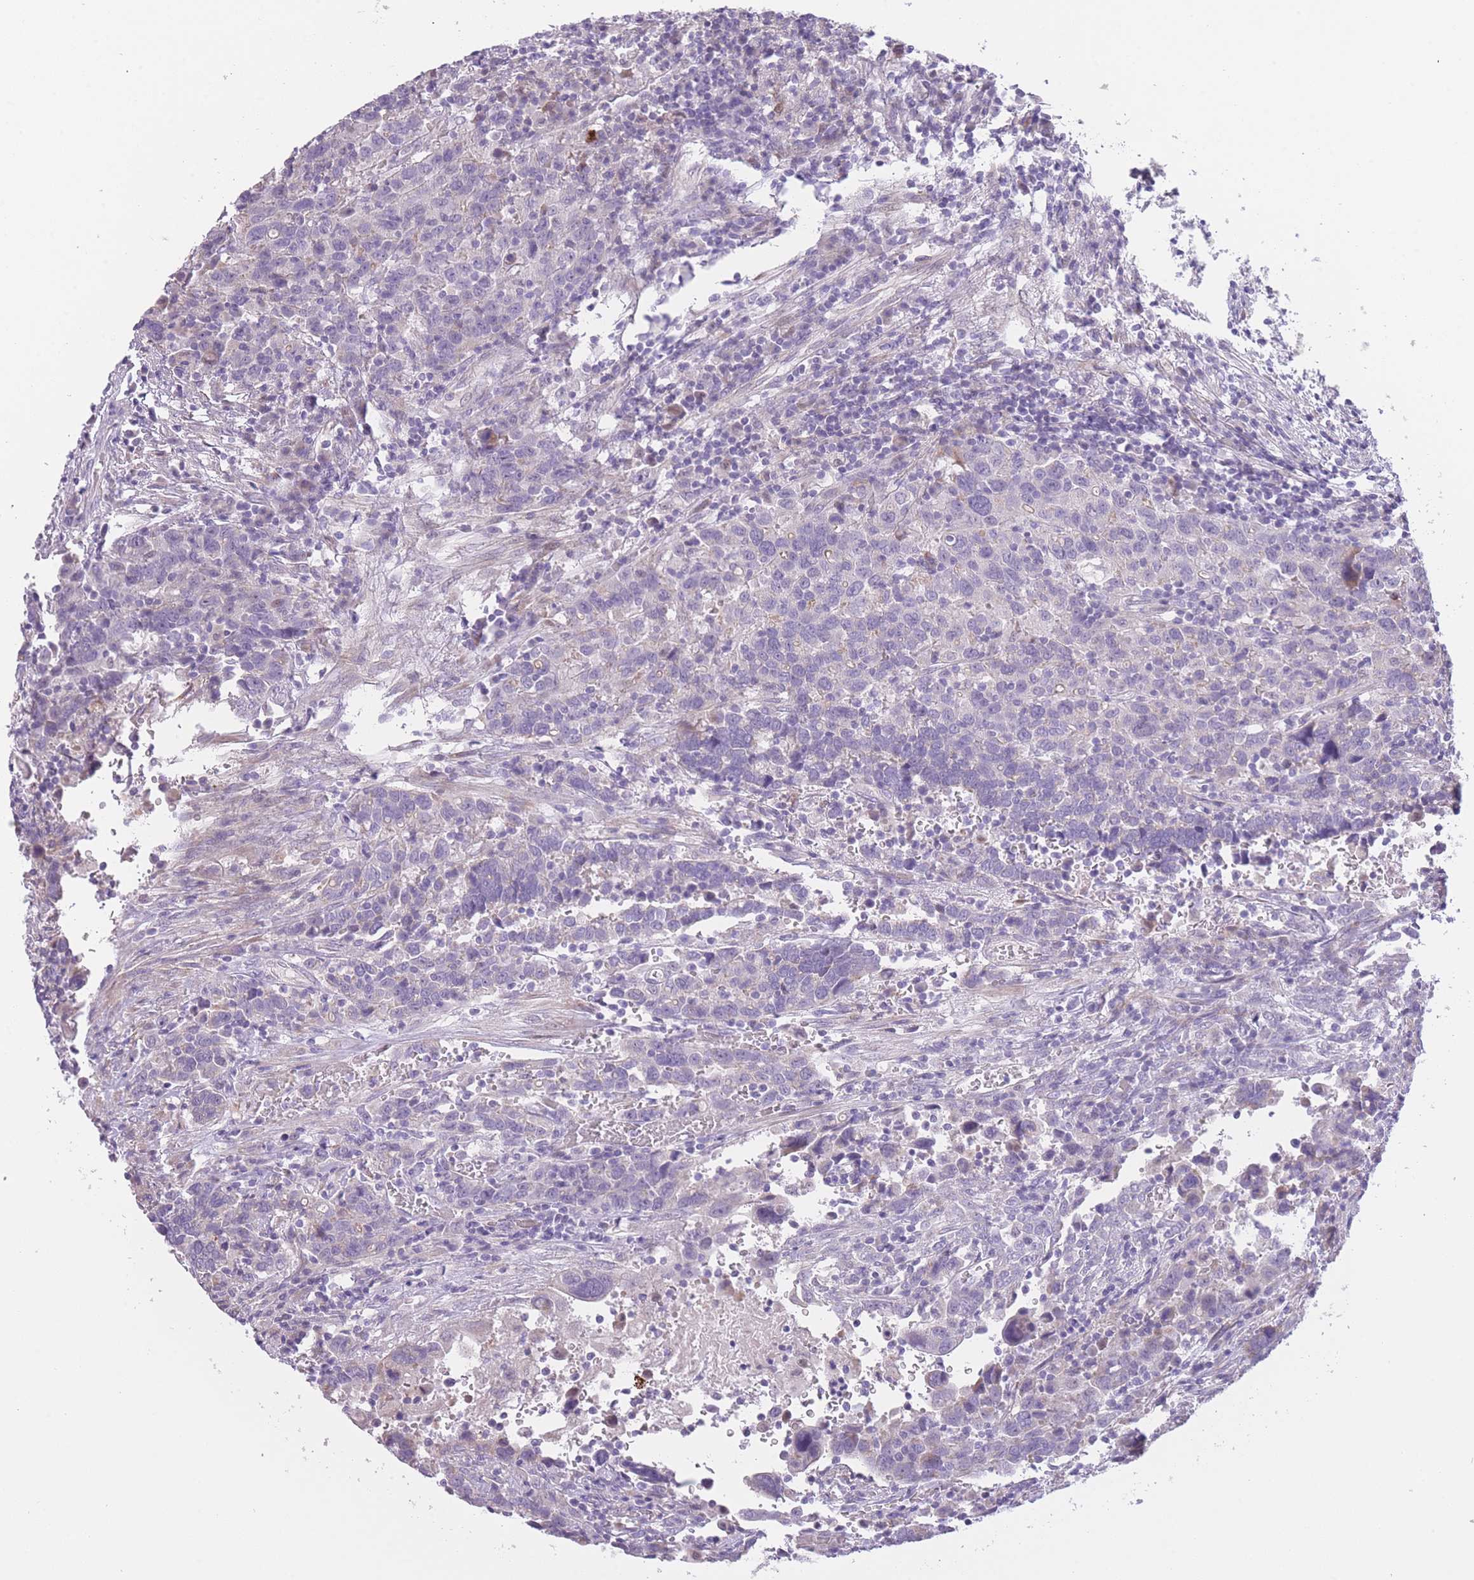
{"staining": {"intensity": "negative", "quantity": "none", "location": "none"}, "tissue": "urothelial cancer", "cell_type": "Tumor cells", "image_type": "cancer", "snomed": [{"axis": "morphology", "description": "Urothelial carcinoma, High grade"}, {"axis": "topography", "description": "Urinary bladder"}], "caption": "Urothelial cancer stained for a protein using immunohistochemistry (IHC) displays no positivity tumor cells.", "gene": "IMPG1", "patient": {"sex": "male", "age": 61}}